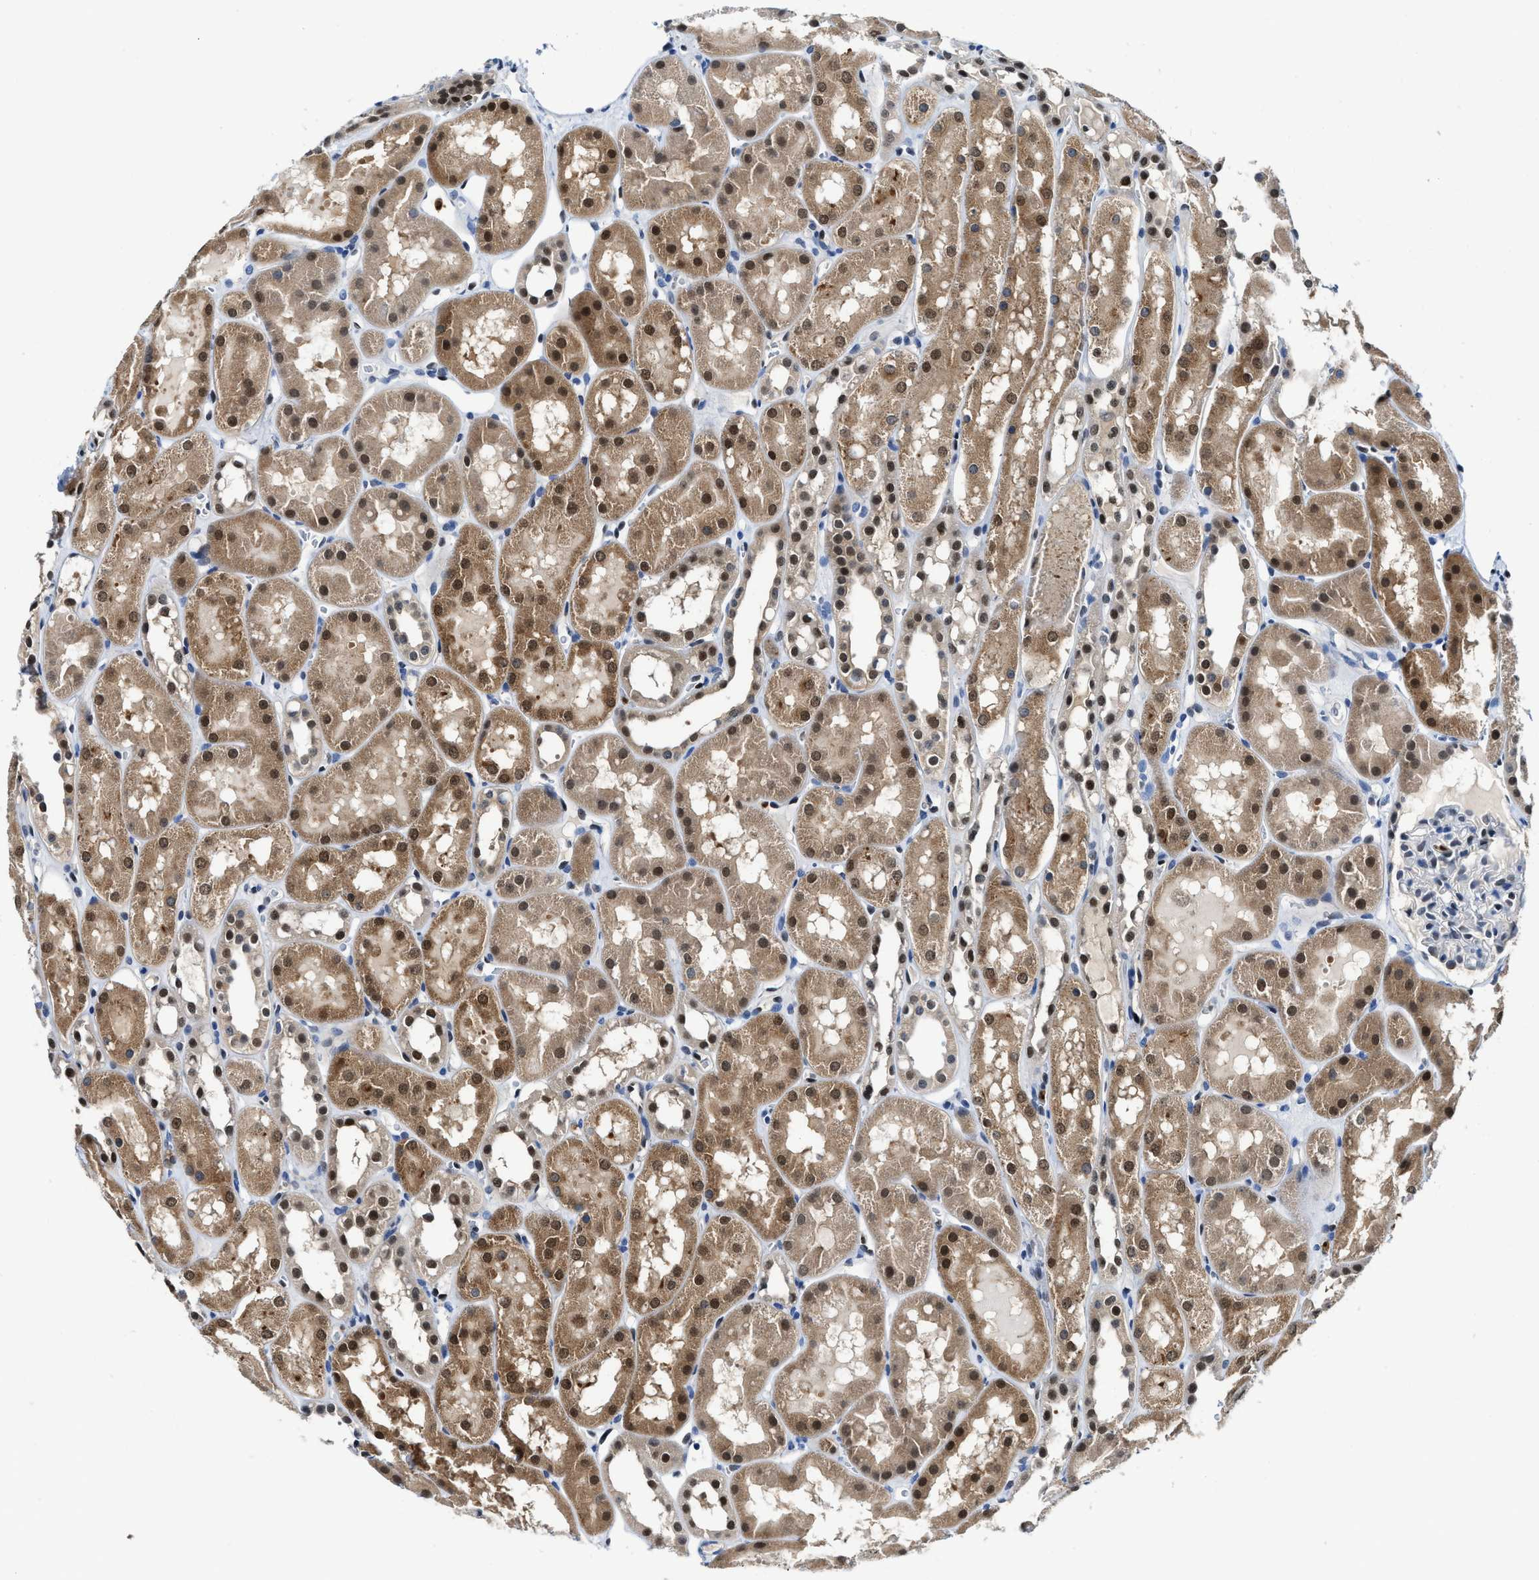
{"staining": {"intensity": "moderate", "quantity": "<25%", "location": "nuclear"}, "tissue": "kidney", "cell_type": "Cells in glomeruli", "image_type": "normal", "snomed": [{"axis": "morphology", "description": "Normal tissue, NOS"}, {"axis": "topography", "description": "Kidney"}, {"axis": "topography", "description": "Urinary bladder"}], "caption": "Immunohistochemistry of benign kidney demonstrates low levels of moderate nuclear expression in approximately <25% of cells in glomeruli.", "gene": "LTA4H", "patient": {"sex": "male", "age": 16}}